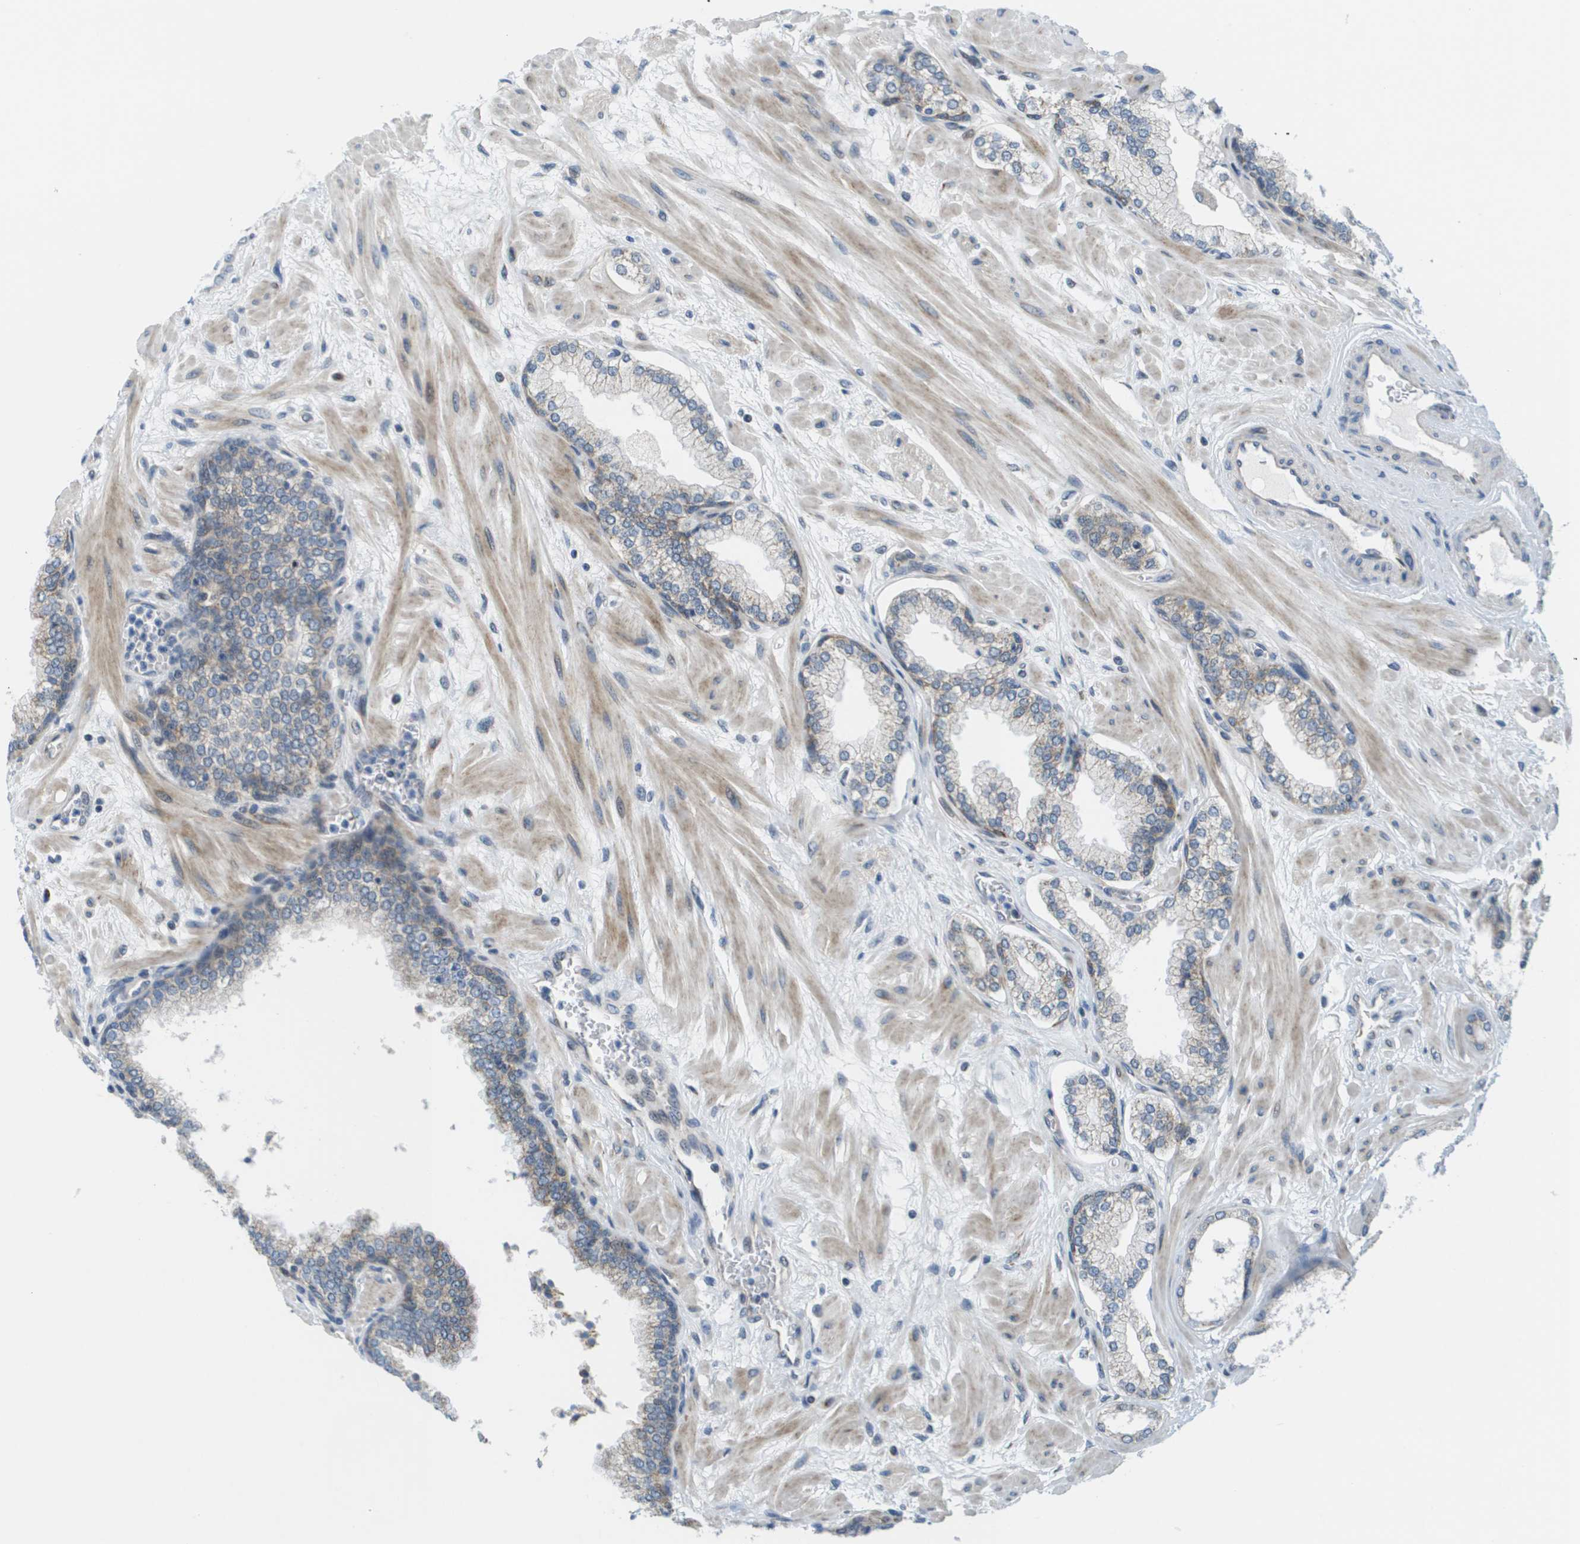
{"staining": {"intensity": "moderate", "quantity": "<25%", "location": "cytoplasmic/membranous"}, "tissue": "prostate", "cell_type": "Glandular cells", "image_type": "normal", "snomed": [{"axis": "morphology", "description": "Normal tissue, NOS"}, {"axis": "morphology", "description": "Urothelial carcinoma, Low grade"}, {"axis": "topography", "description": "Urinary bladder"}, {"axis": "topography", "description": "Prostate"}], "caption": "A brown stain labels moderate cytoplasmic/membranous positivity of a protein in glandular cells of normal prostate. The protein is stained brown, and the nuclei are stained in blue (DAB (3,3'-diaminobenzidine) IHC with brightfield microscopy, high magnification).", "gene": "KRT23", "patient": {"sex": "male", "age": 60}}